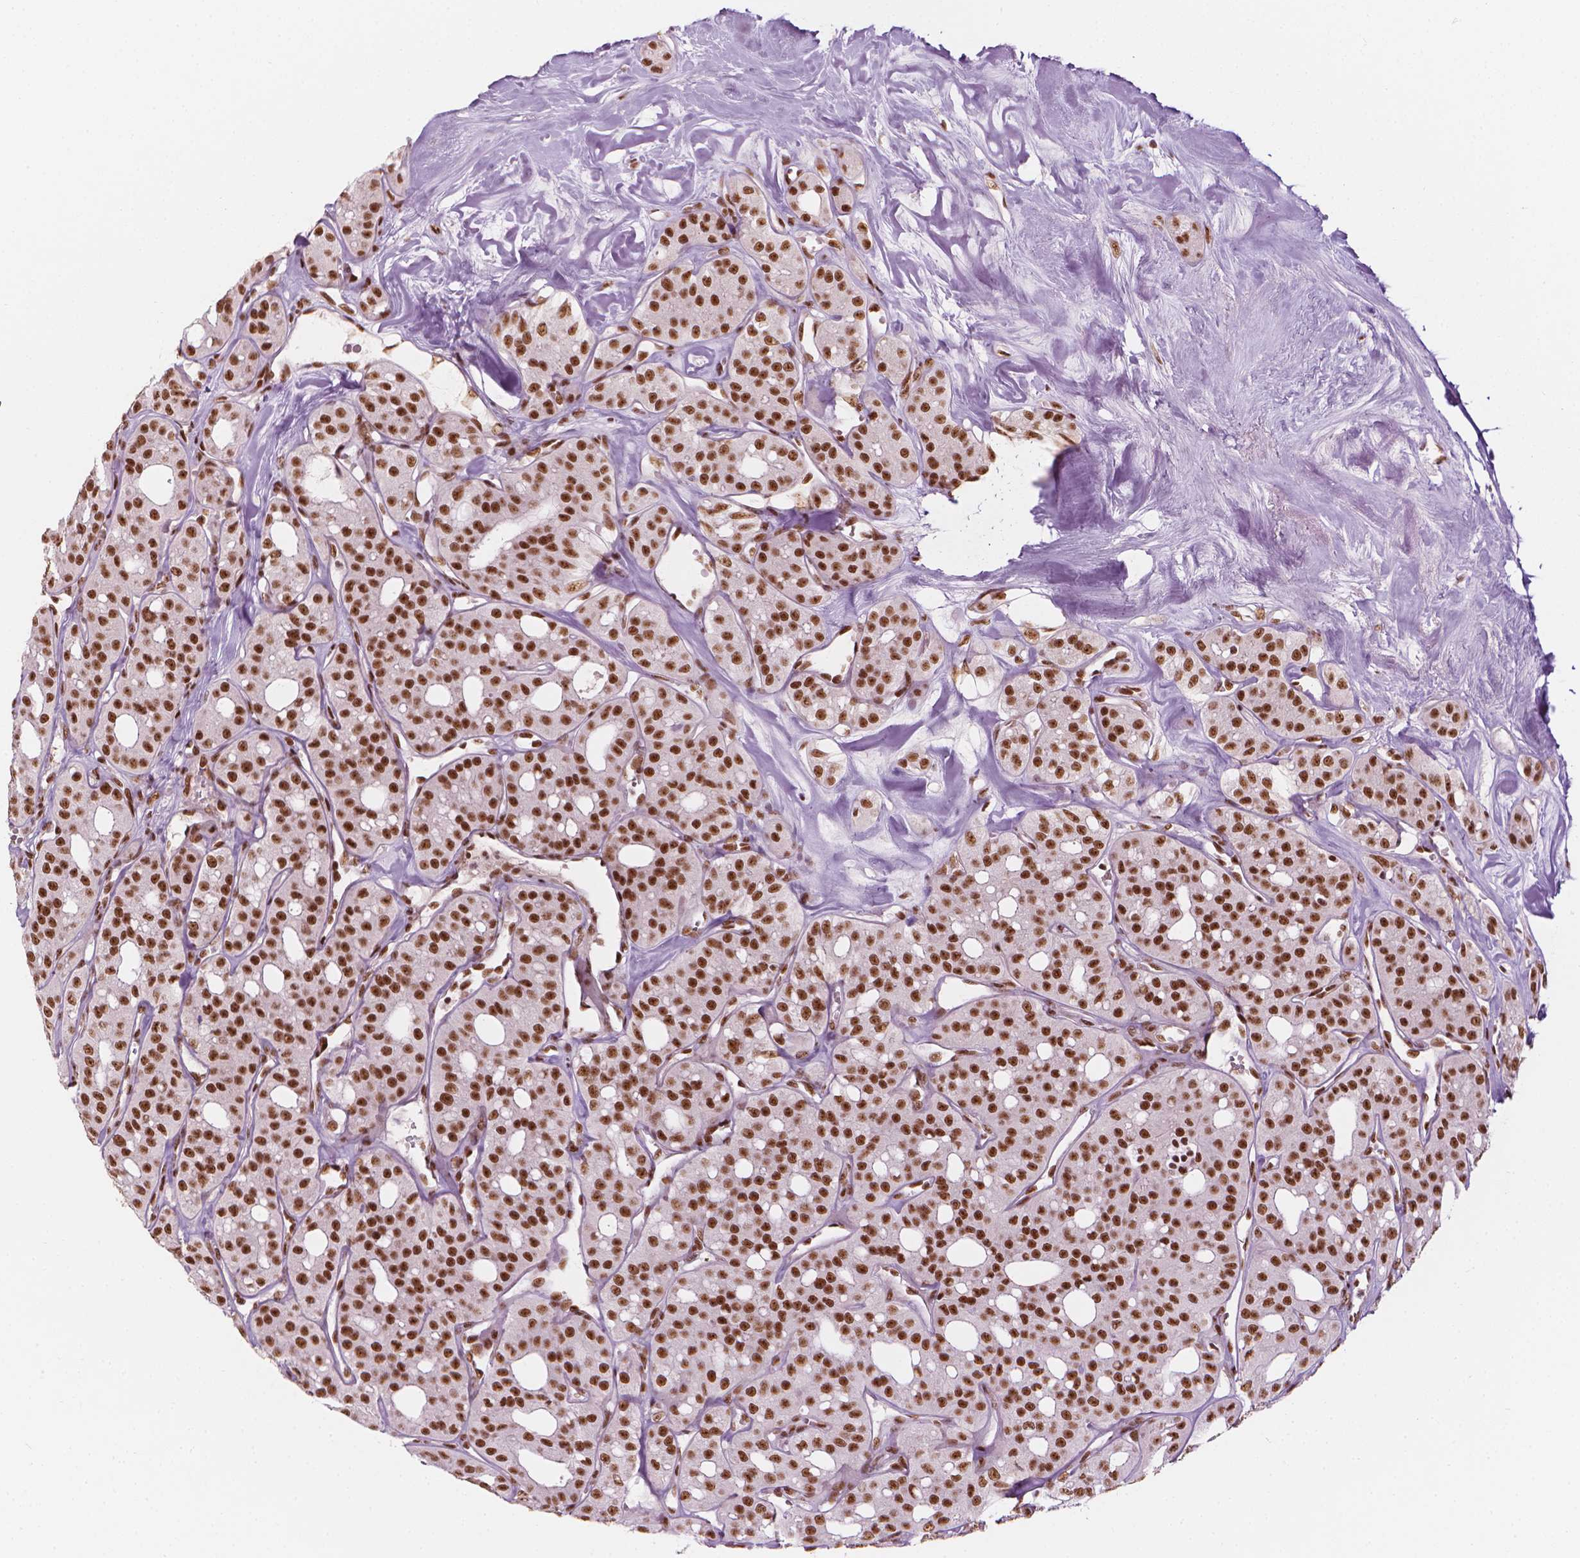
{"staining": {"intensity": "strong", "quantity": ">75%", "location": "nuclear"}, "tissue": "thyroid cancer", "cell_type": "Tumor cells", "image_type": "cancer", "snomed": [{"axis": "morphology", "description": "Follicular adenoma carcinoma, NOS"}, {"axis": "topography", "description": "Thyroid gland"}], "caption": "Human thyroid cancer stained with a brown dye displays strong nuclear positive expression in about >75% of tumor cells.", "gene": "ELF2", "patient": {"sex": "male", "age": 75}}